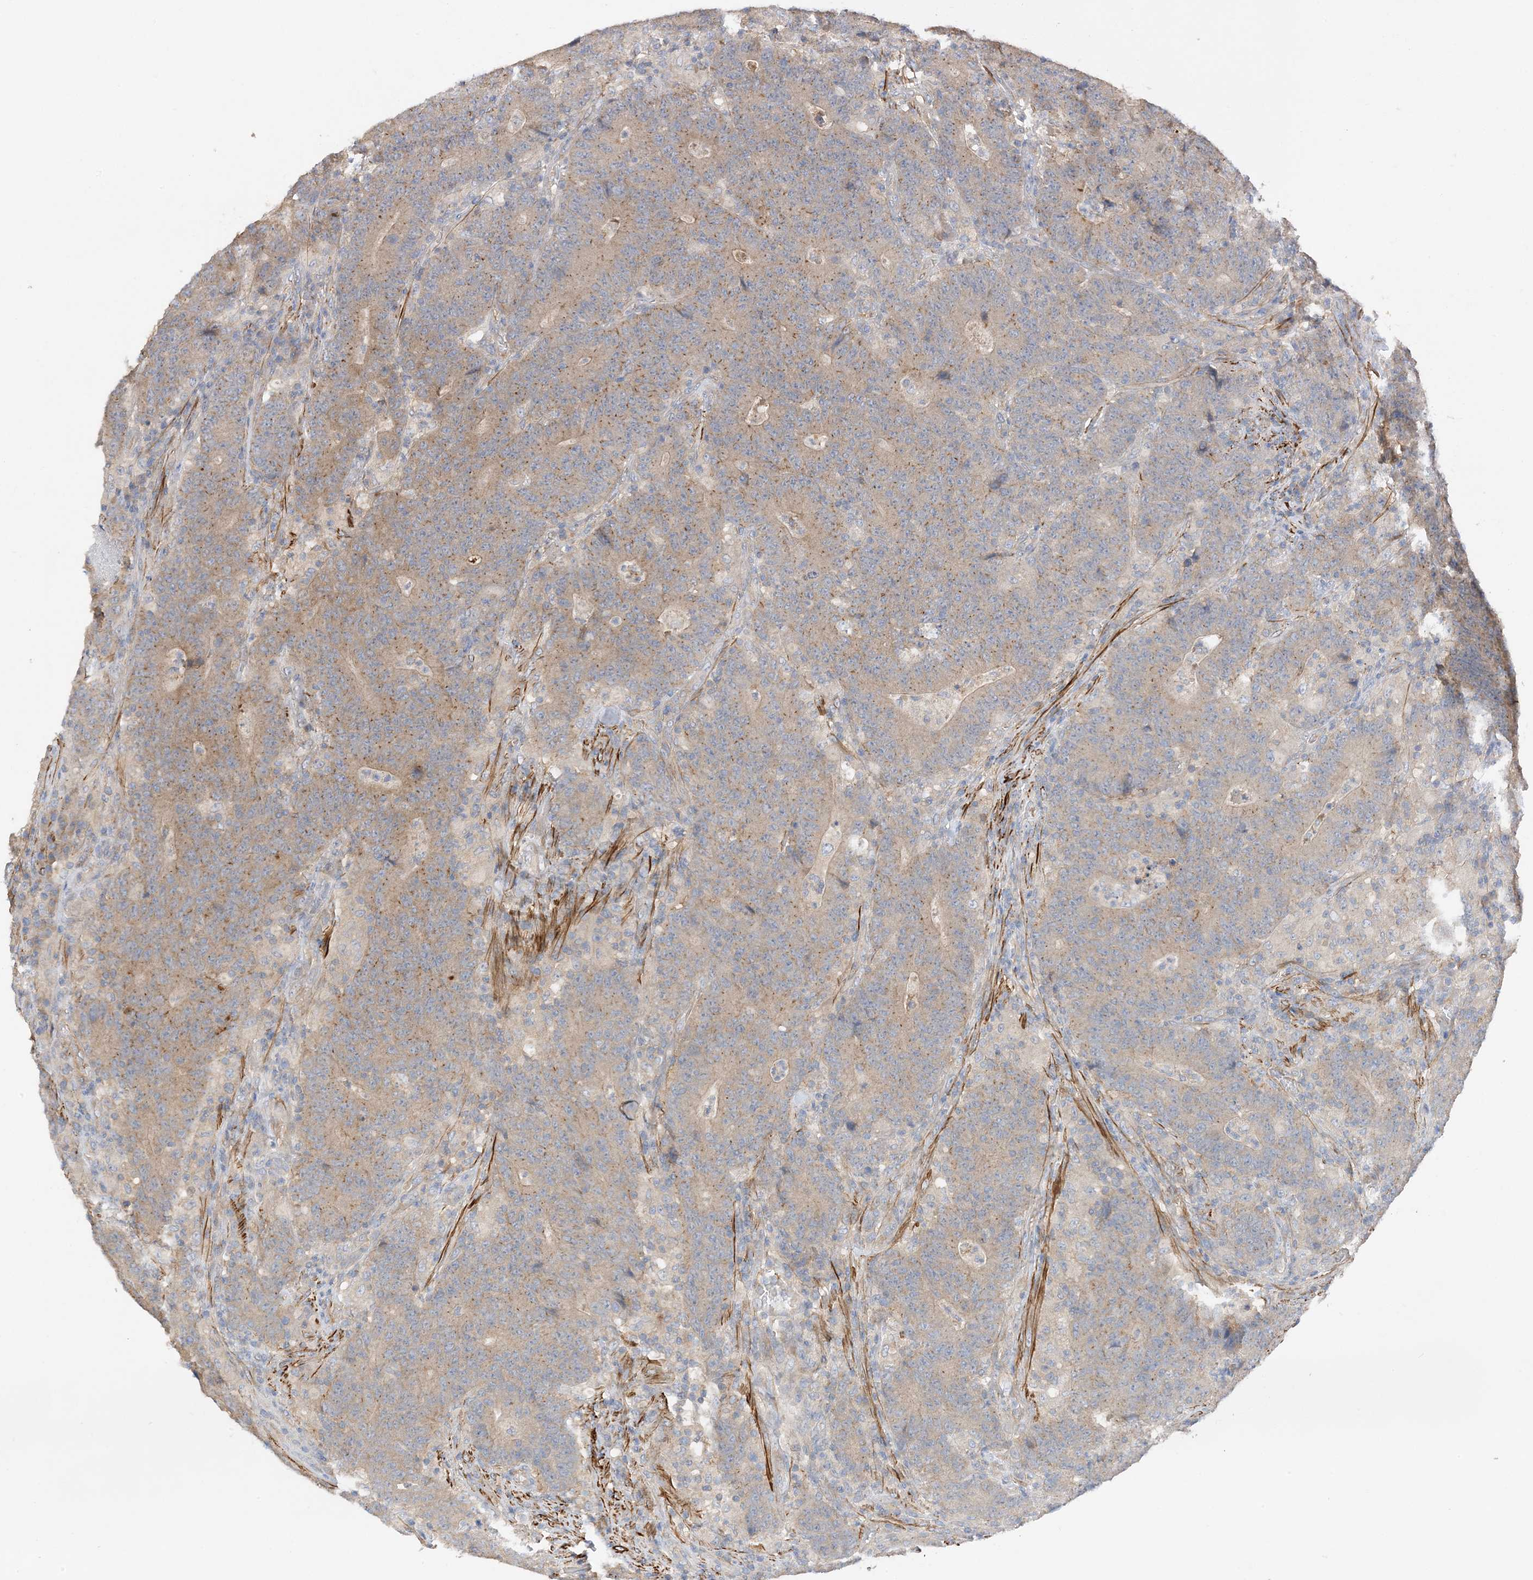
{"staining": {"intensity": "weak", "quantity": ">75%", "location": "cytoplasmic/membranous"}, "tissue": "colorectal cancer", "cell_type": "Tumor cells", "image_type": "cancer", "snomed": [{"axis": "morphology", "description": "Normal tissue, NOS"}, {"axis": "morphology", "description": "Adenocarcinoma, NOS"}, {"axis": "topography", "description": "Colon"}], "caption": "This image reveals immunohistochemistry (IHC) staining of adenocarcinoma (colorectal), with low weak cytoplasmic/membranous positivity in approximately >75% of tumor cells.", "gene": "KIFBP", "patient": {"sex": "female", "age": 75}}